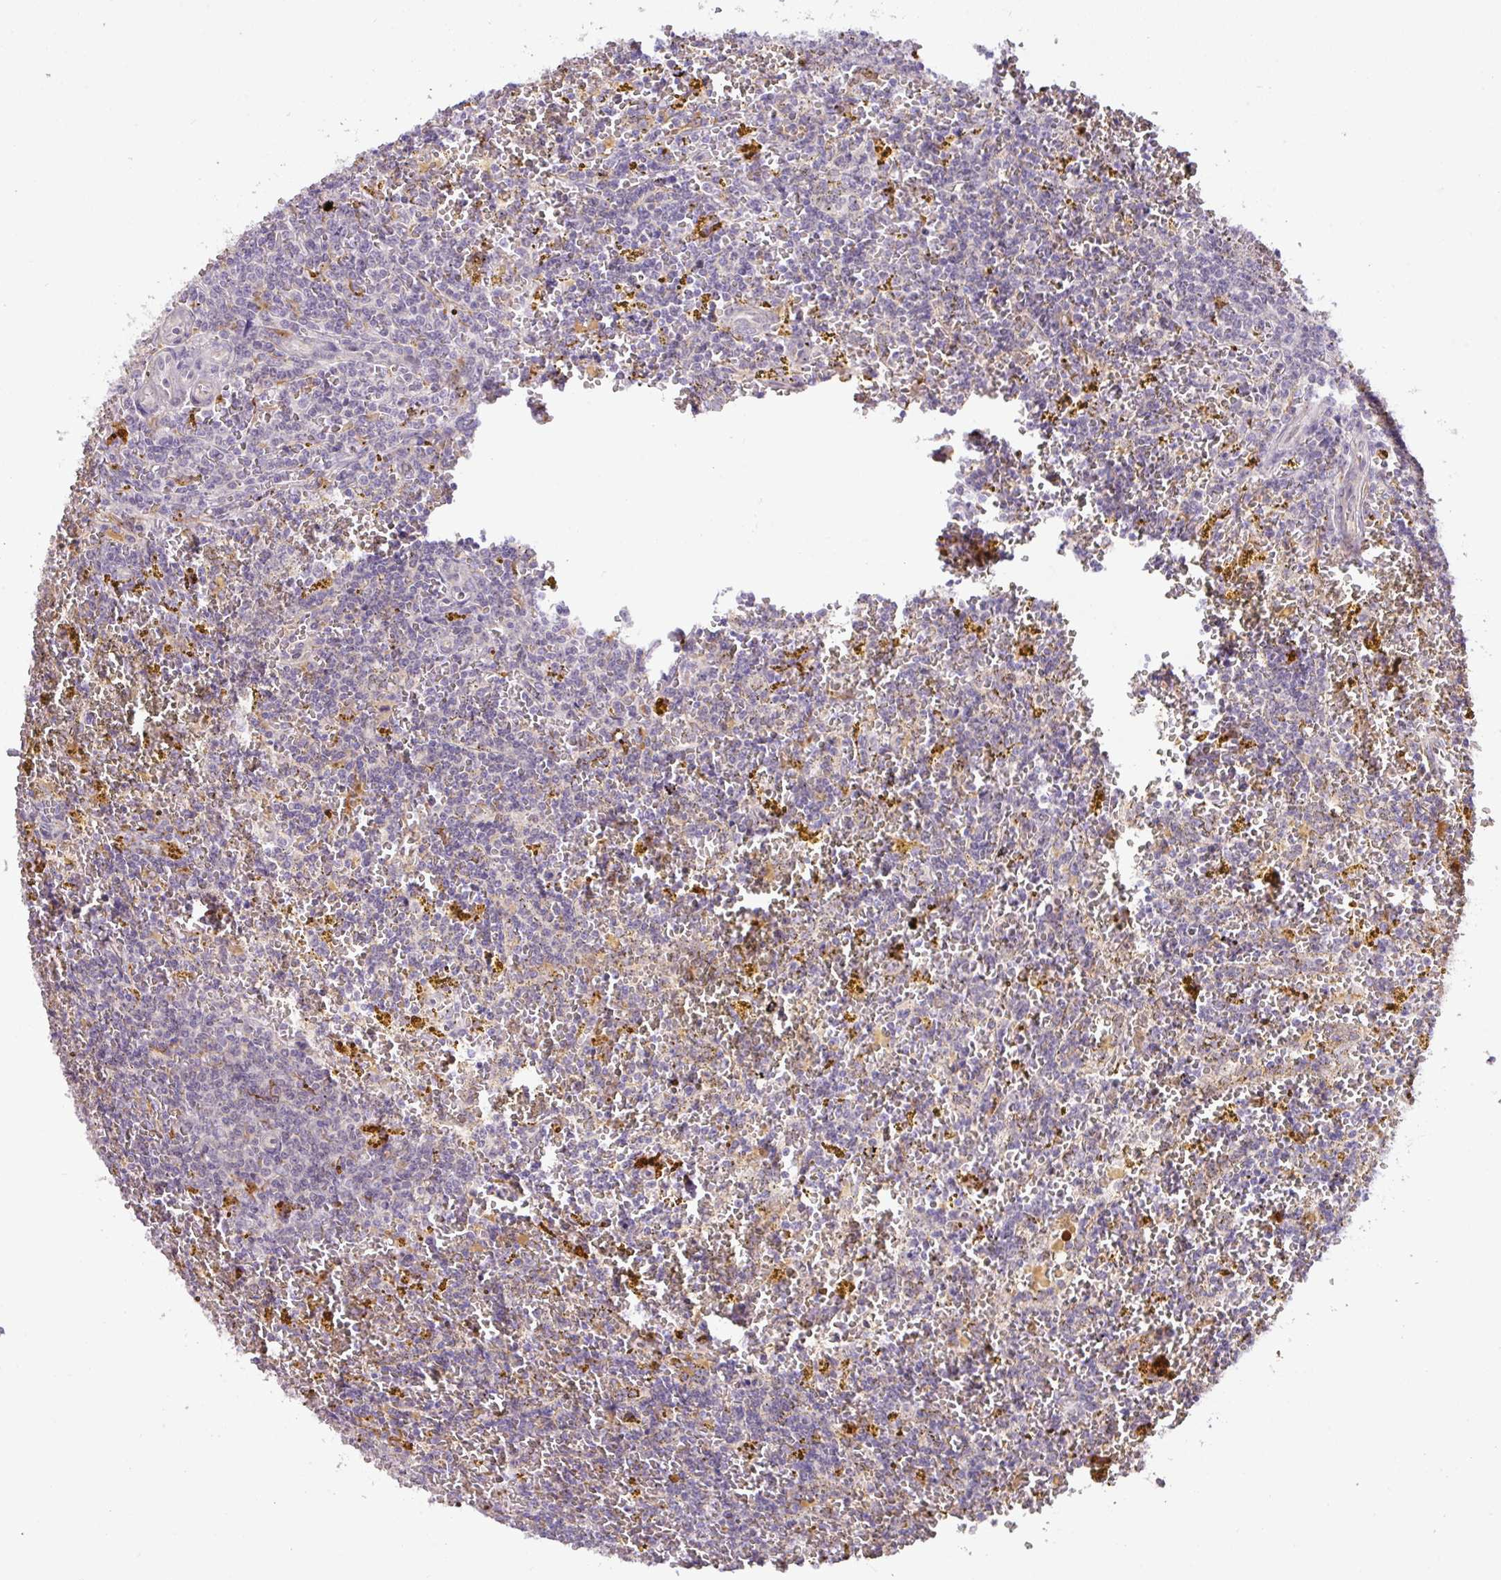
{"staining": {"intensity": "negative", "quantity": "none", "location": "none"}, "tissue": "lymphoma", "cell_type": "Tumor cells", "image_type": "cancer", "snomed": [{"axis": "morphology", "description": "Malignant lymphoma, non-Hodgkin's type, Low grade"}, {"axis": "topography", "description": "Spleen"}, {"axis": "topography", "description": "Lymph node"}], "caption": "IHC of human low-grade malignant lymphoma, non-Hodgkin's type exhibits no staining in tumor cells.", "gene": "GCNT7", "patient": {"sex": "female", "age": 66}}